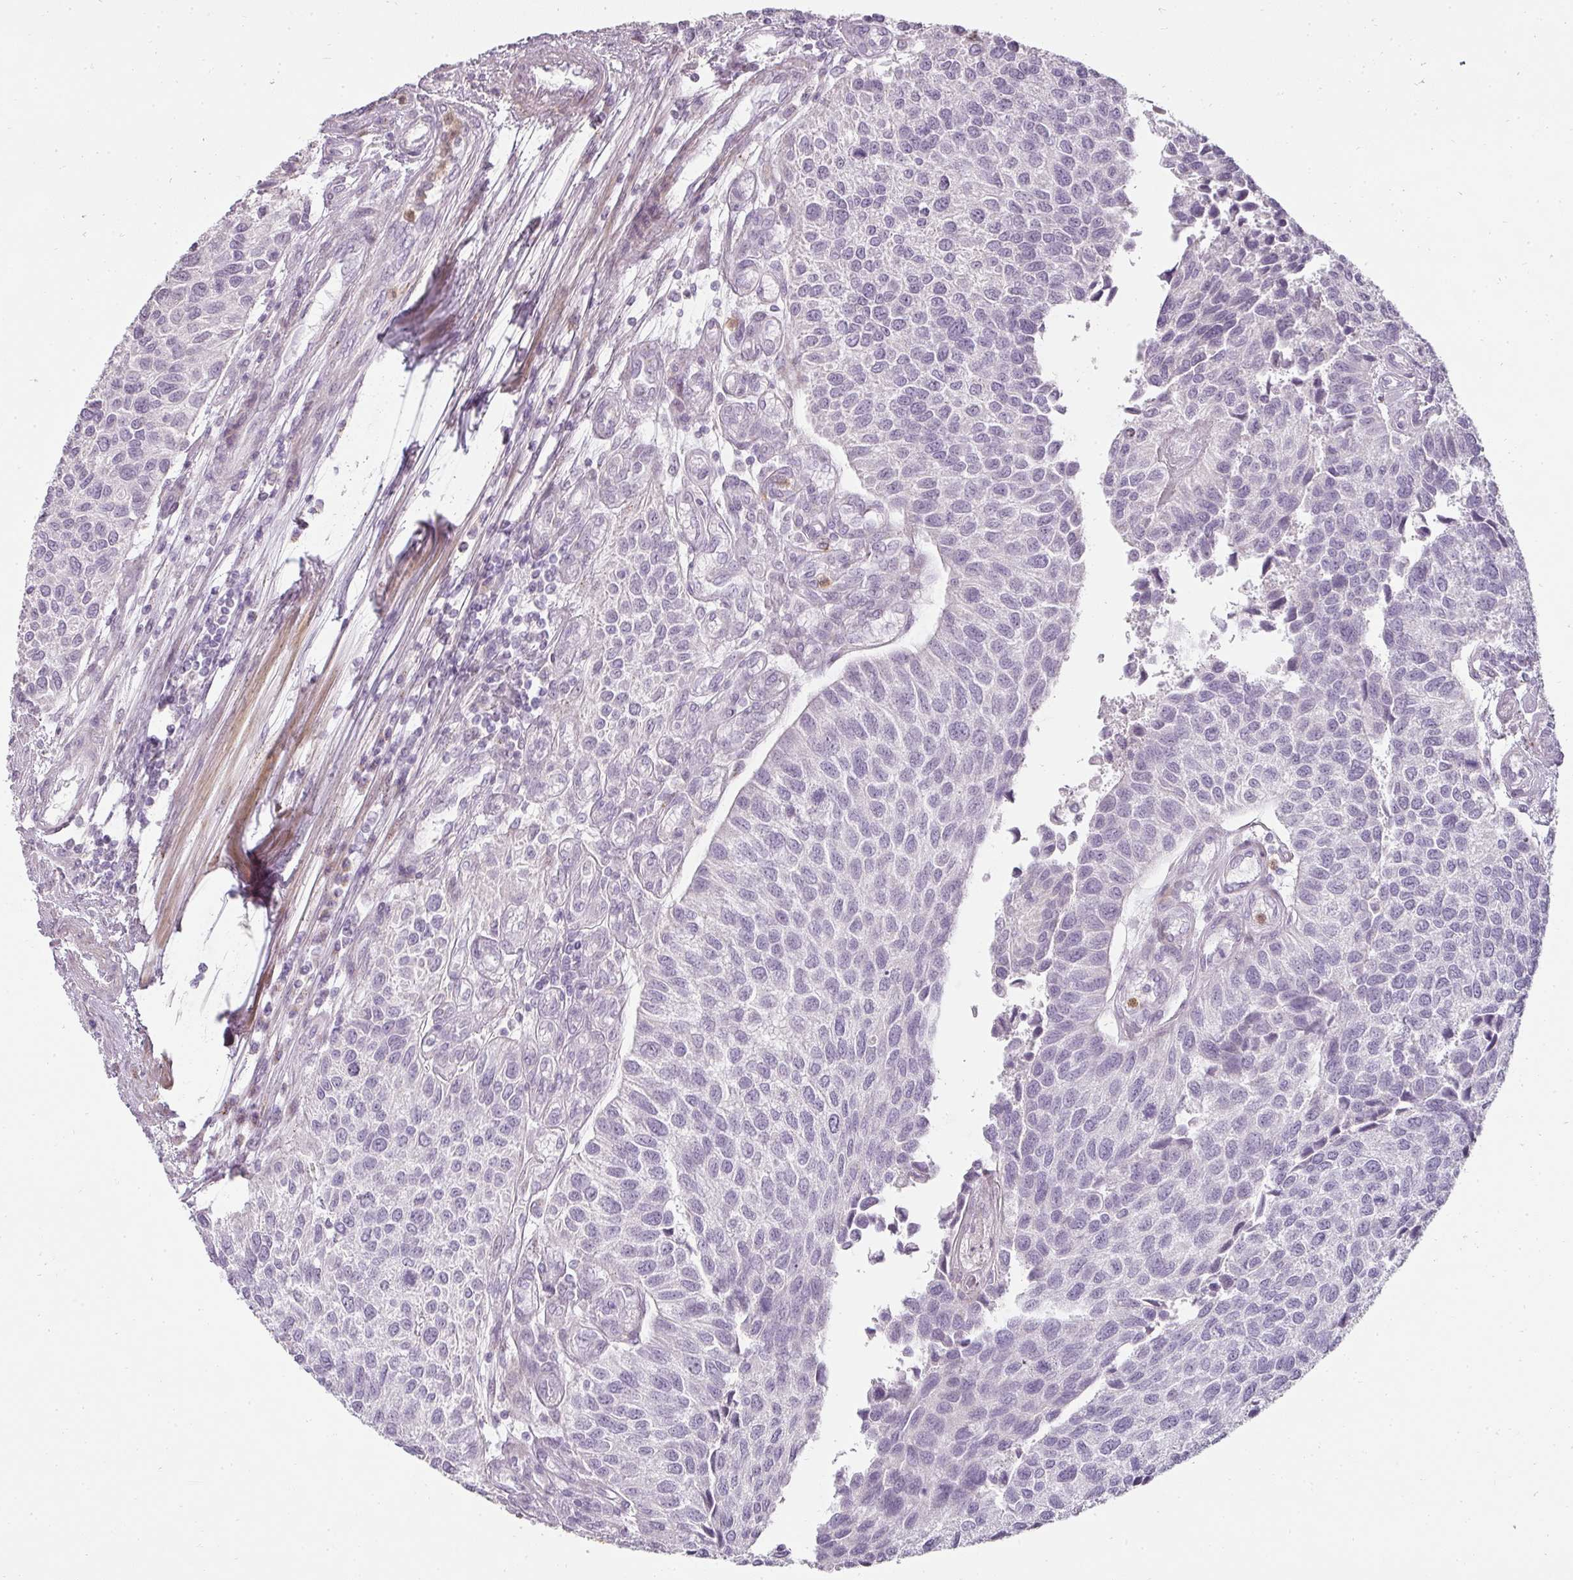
{"staining": {"intensity": "negative", "quantity": "none", "location": "none"}, "tissue": "urothelial cancer", "cell_type": "Tumor cells", "image_type": "cancer", "snomed": [{"axis": "morphology", "description": "Urothelial carcinoma, NOS"}, {"axis": "topography", "description": "Urinary bladder"}], "caption": "Transitional cell carcinoma was stained to show a protein in brown. There is no significant positivity in tumor cells.", "gene": "BIK", "patient": {"sex": "male", "age": 55}}